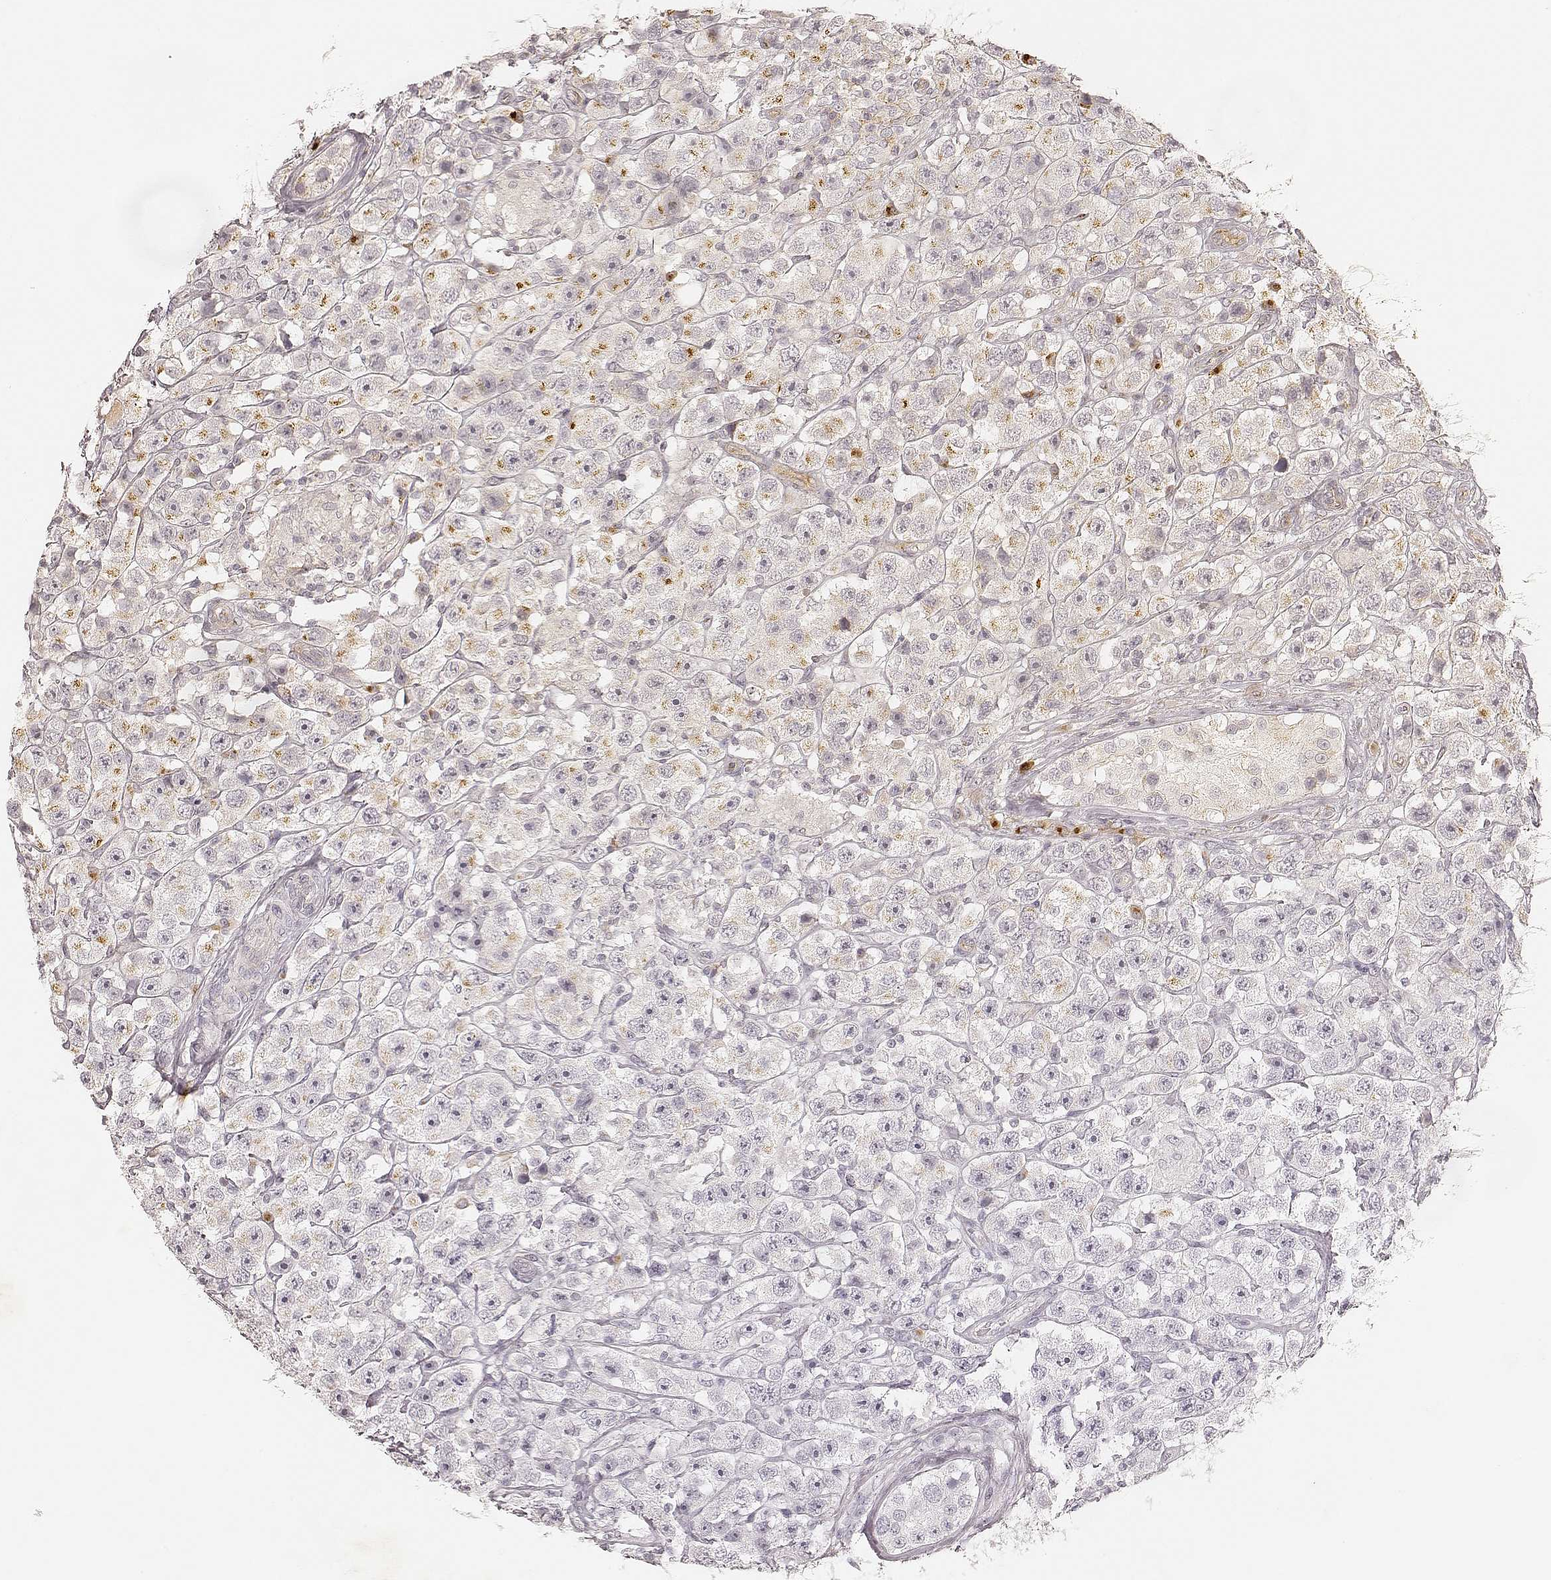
{"staining": {"intensity": "moderate", "quantity": "<25%", "location": "cytoplasmic/membranous"}, "tissue": "testis cancer", "cell_type": "Tumor cells", "image_type": "cancer", "snomed": [{"axis": "morphology", "description": "Seminoma, NOS"}, {"axis": "topography", "description": "Testis"}], "caption": "Human testis cancer (seminoma) stained for a protein (brown) demonstrates moderate cytoplasmic/membranous positive staining in about <25% of tumor cells.", "gene": "GORASP2", "patient": {"sex": "male", "age": 45}}